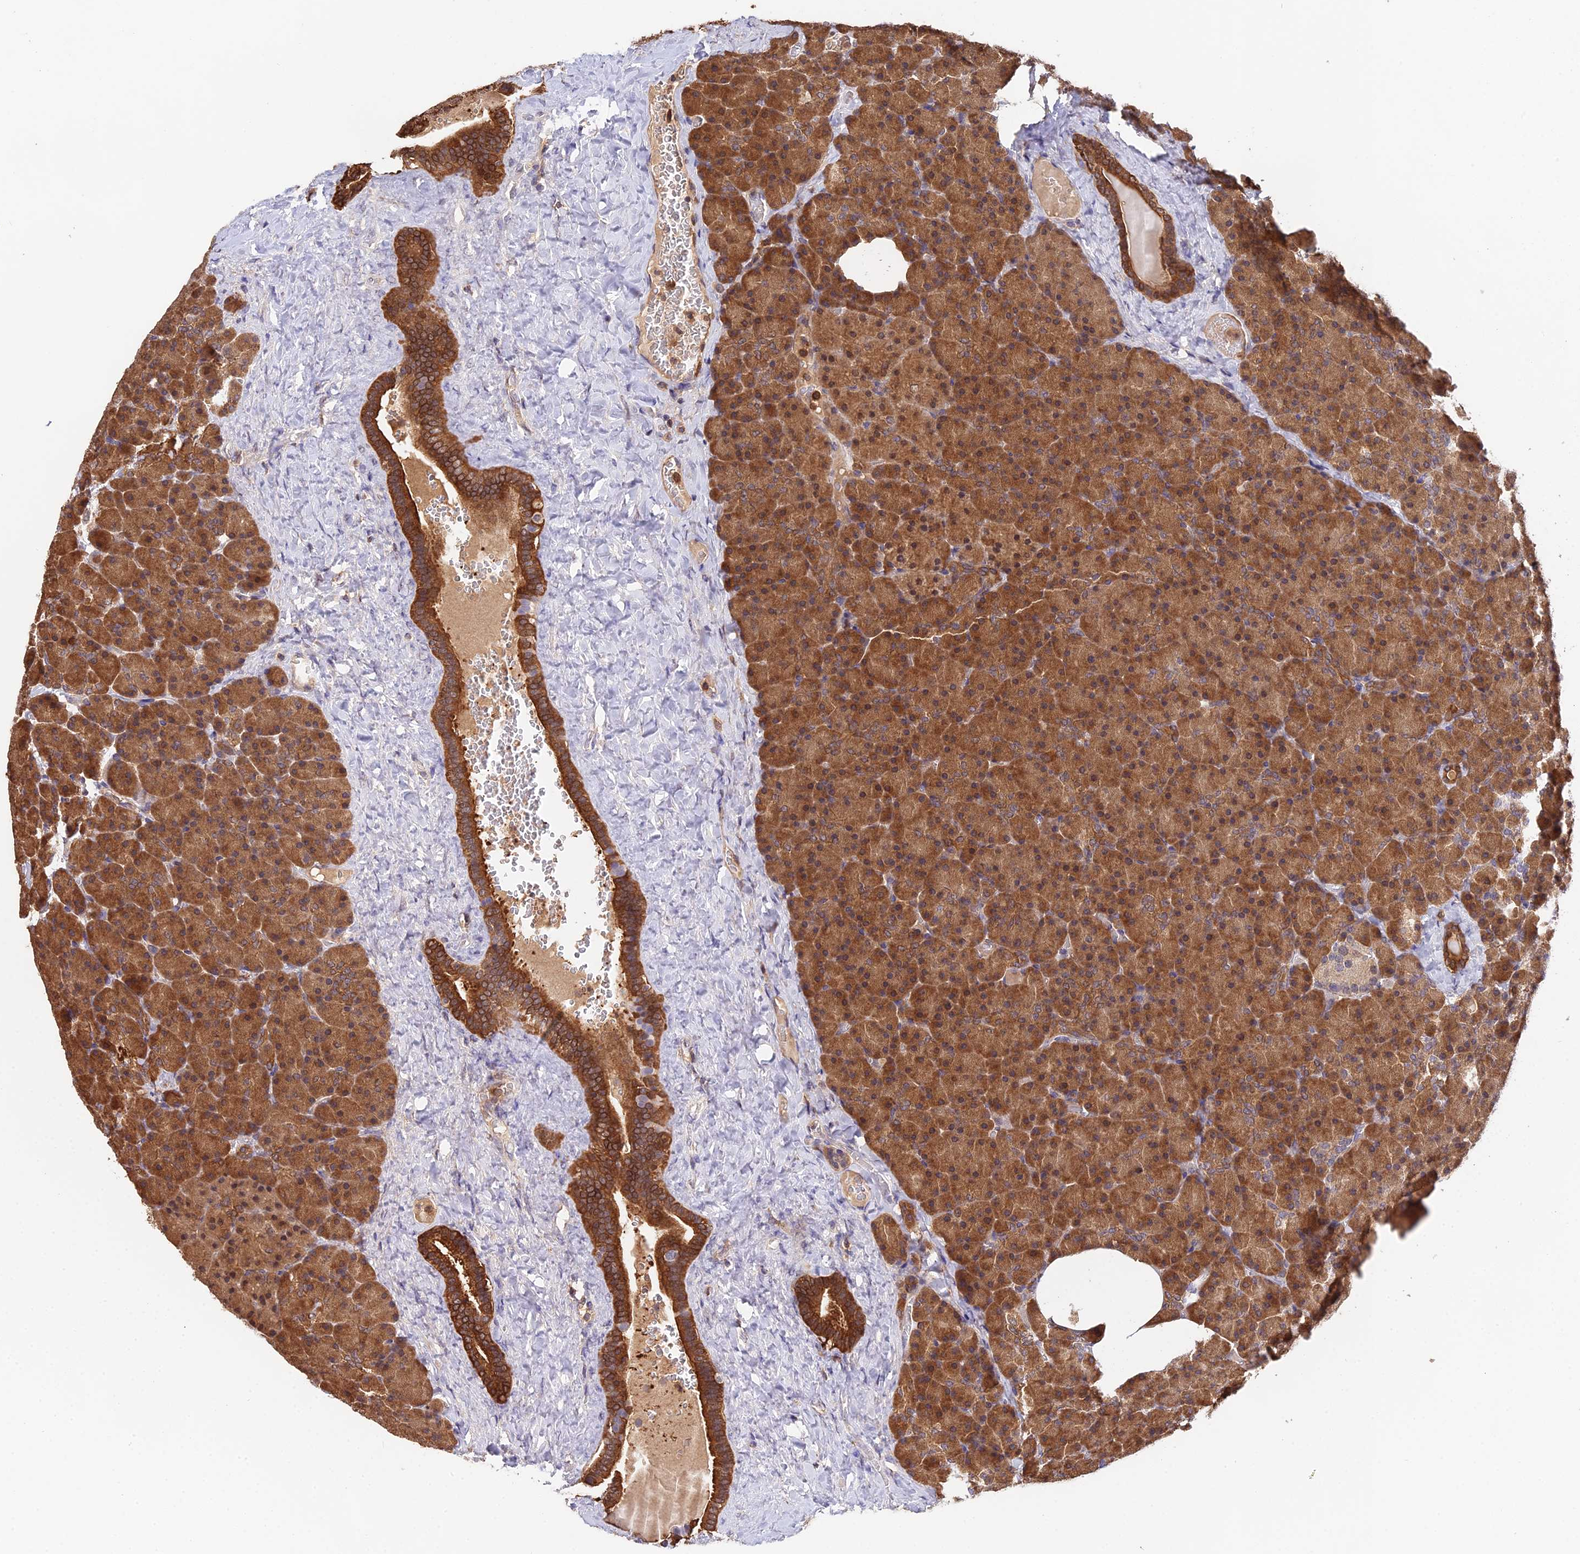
{"staining": {"intensity": "strong", "quantity": ">75%", "location": "cytoplasmic/membranous"}, "tissue": "pancreas", "cell_type": "Exocrine glandular cells", "image_type": "normal", "snomed": [{"axis": "morphology", "description": "Normal tissue, NOS"}, {"axis": "morphology", "description": "Carcinoid, malignant, NOS"}, {"axis": "topography", "description": "Pancreas"}], "caption": "DAB immunohistochemical staining of benign human pancreas reveals strong cytoplasmic/membranous protein staining in approximately >75% of exocrine glandular cells.", "gene": "FBP1", "patient": {"sex": "female", "age": 35}}